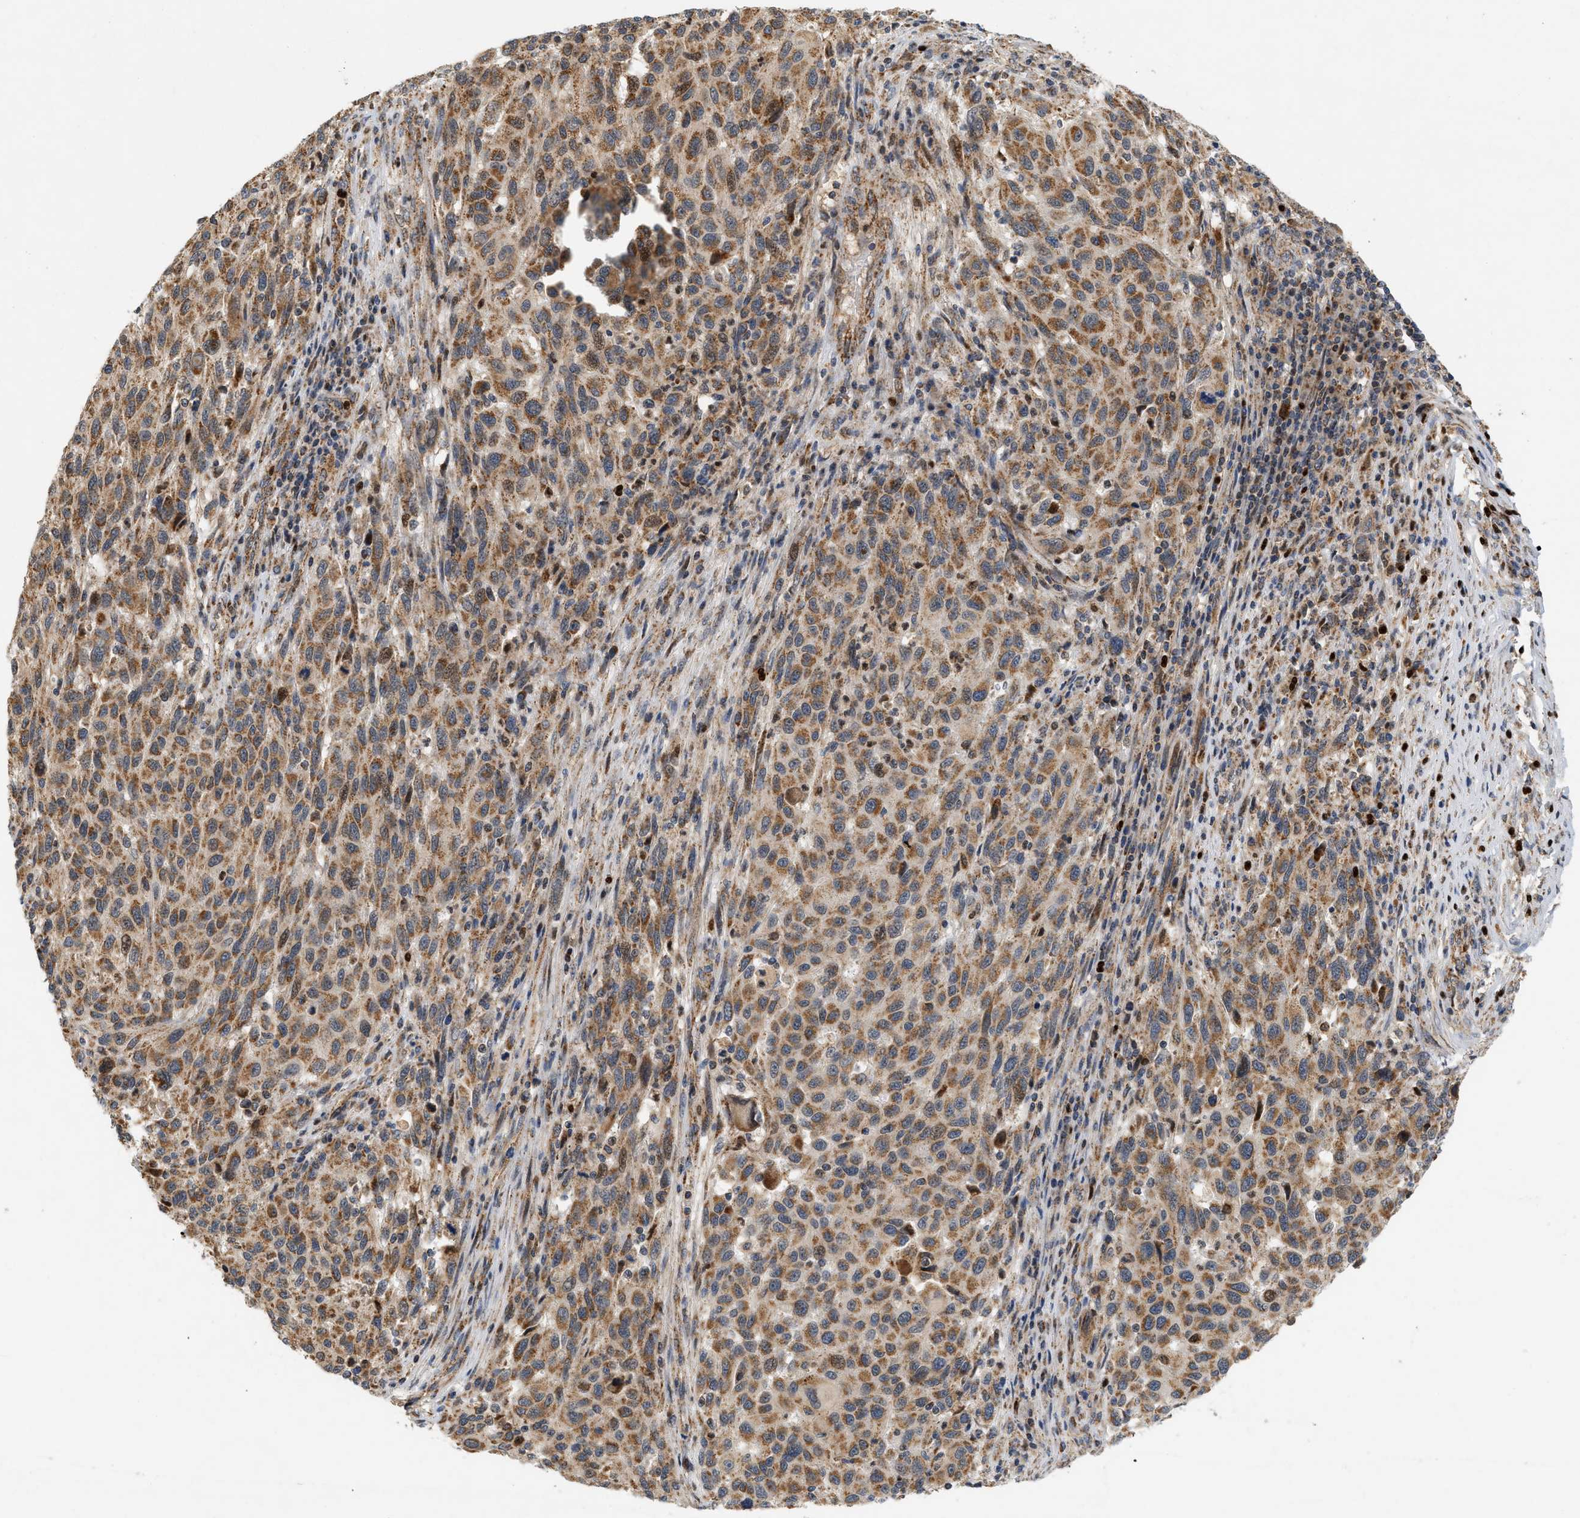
{"staining": {"intensity": "moderate", "quantity": ">75%", "location": "cytoplasmic/membranous"}, "tissue": "melanoma", "cell_type": "Tumor cells", "image_type": "cancer", "snomed": [{"axis": "morphology", "description": "Malignant melanoma, Metastatic site"}, {"axis": "topography", "description": "Lymph node"}], "caption": "Melanoma stained with DAB (3,3'-diaminobenzidine) IHC exhibits medium levels of moderate cytoplasmic/membranous expression in about >75% of tumor cells.", "gene": "MCU", "patient": {"sex": "male", "age": 61}}